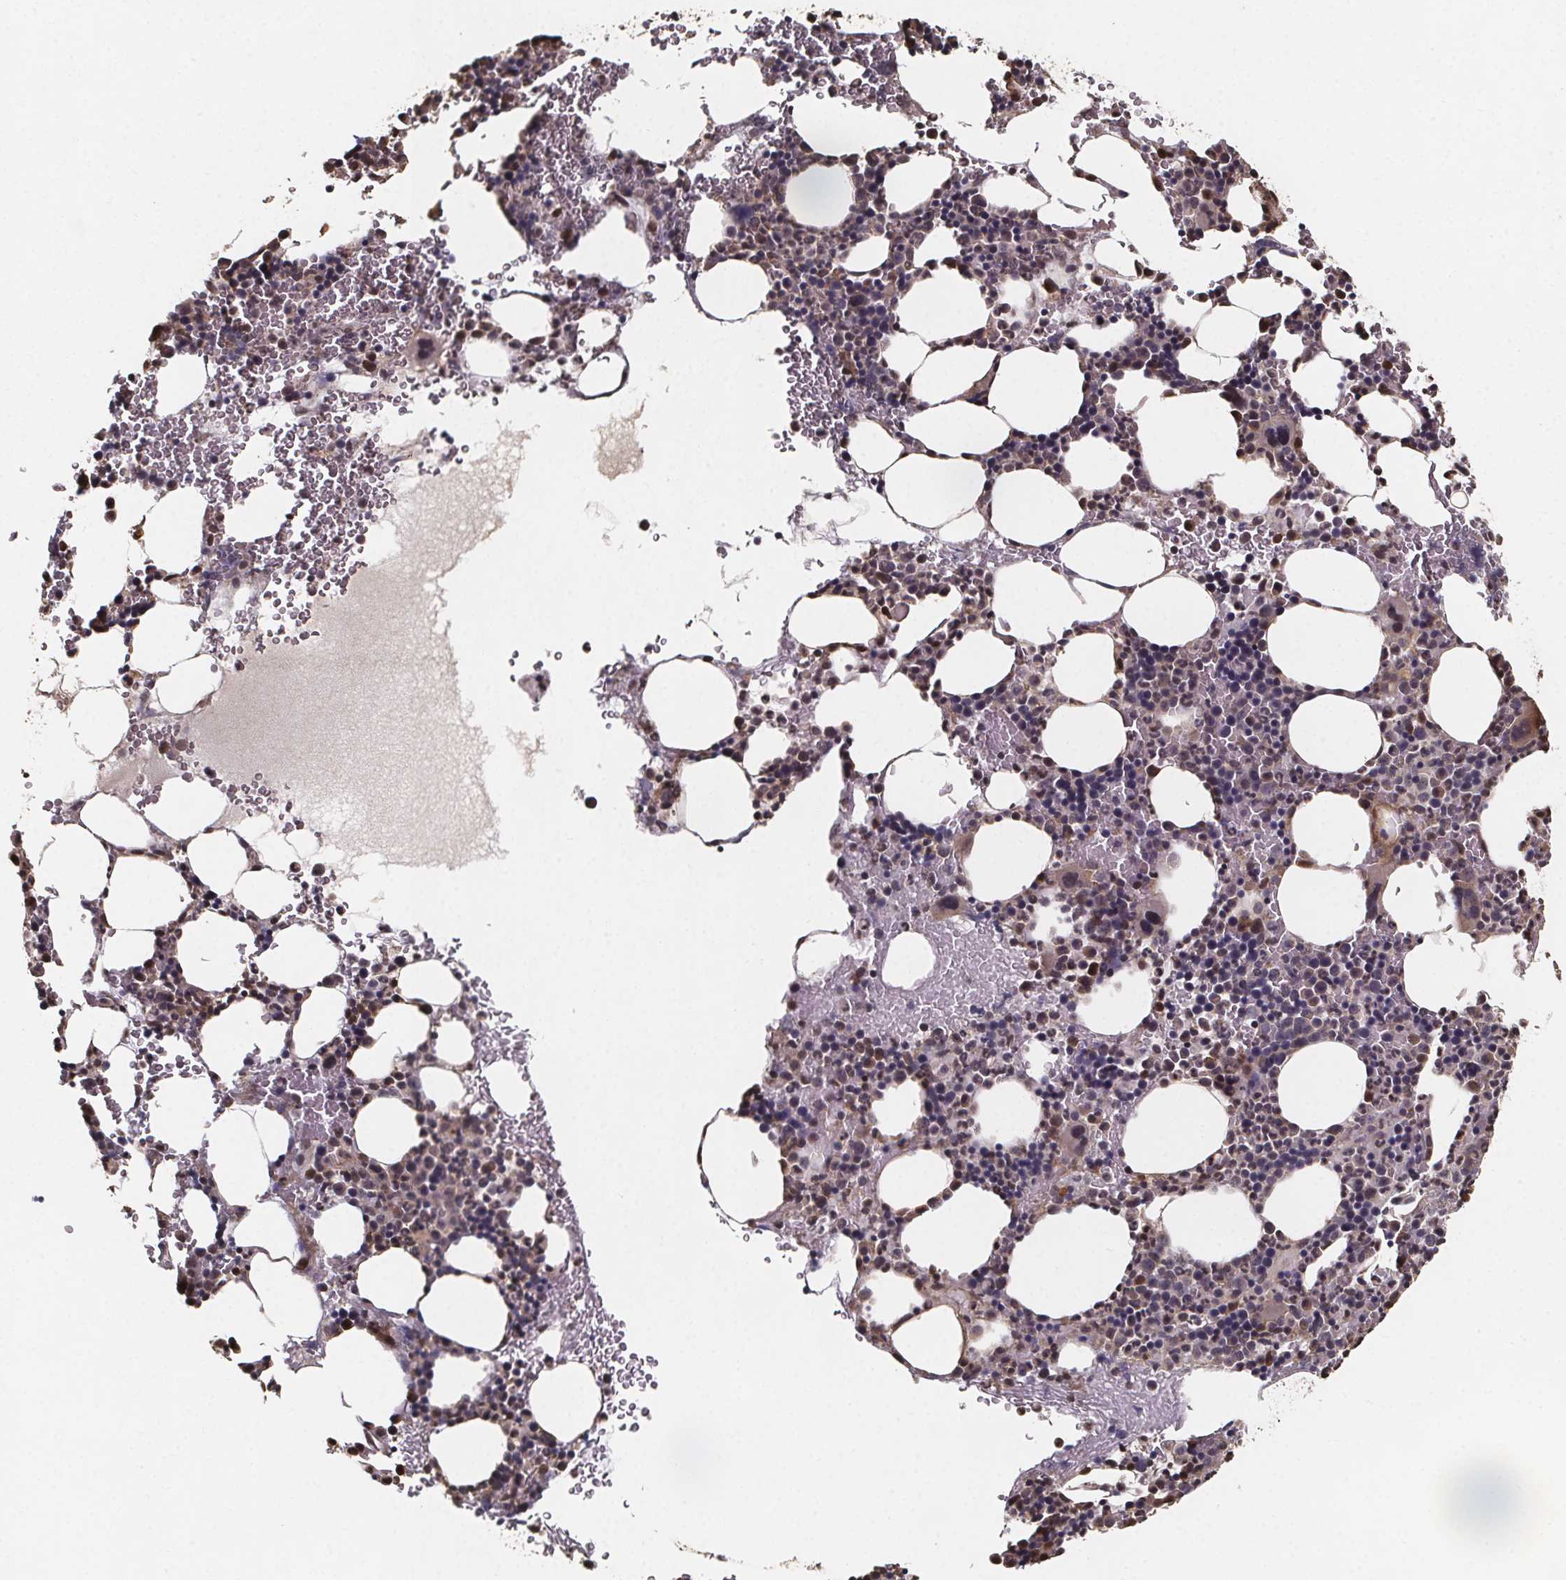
{"staining": {"intensity": "moderate", "quantity": "<25%", "location": "cytoplasmic/membranous,nuclear"}, "tissue": "bone marrow", "cell_type": "Hematopoietic cells", "image_type": "normal", "snomed": [{"axis": "morphology", "description": "Normal tissue, NOS"}, {"axis": "topography", "description": "Bone marrow"}], "caption": "Bone marrow stained with immunohistochemistry (IHC) displays moderate cytoplasmic/membranous,nuclear positivity in about <25% of hematopoietic cells.", "gene": "ZNF879", "patient": {"sex": "male", "age": 82}}